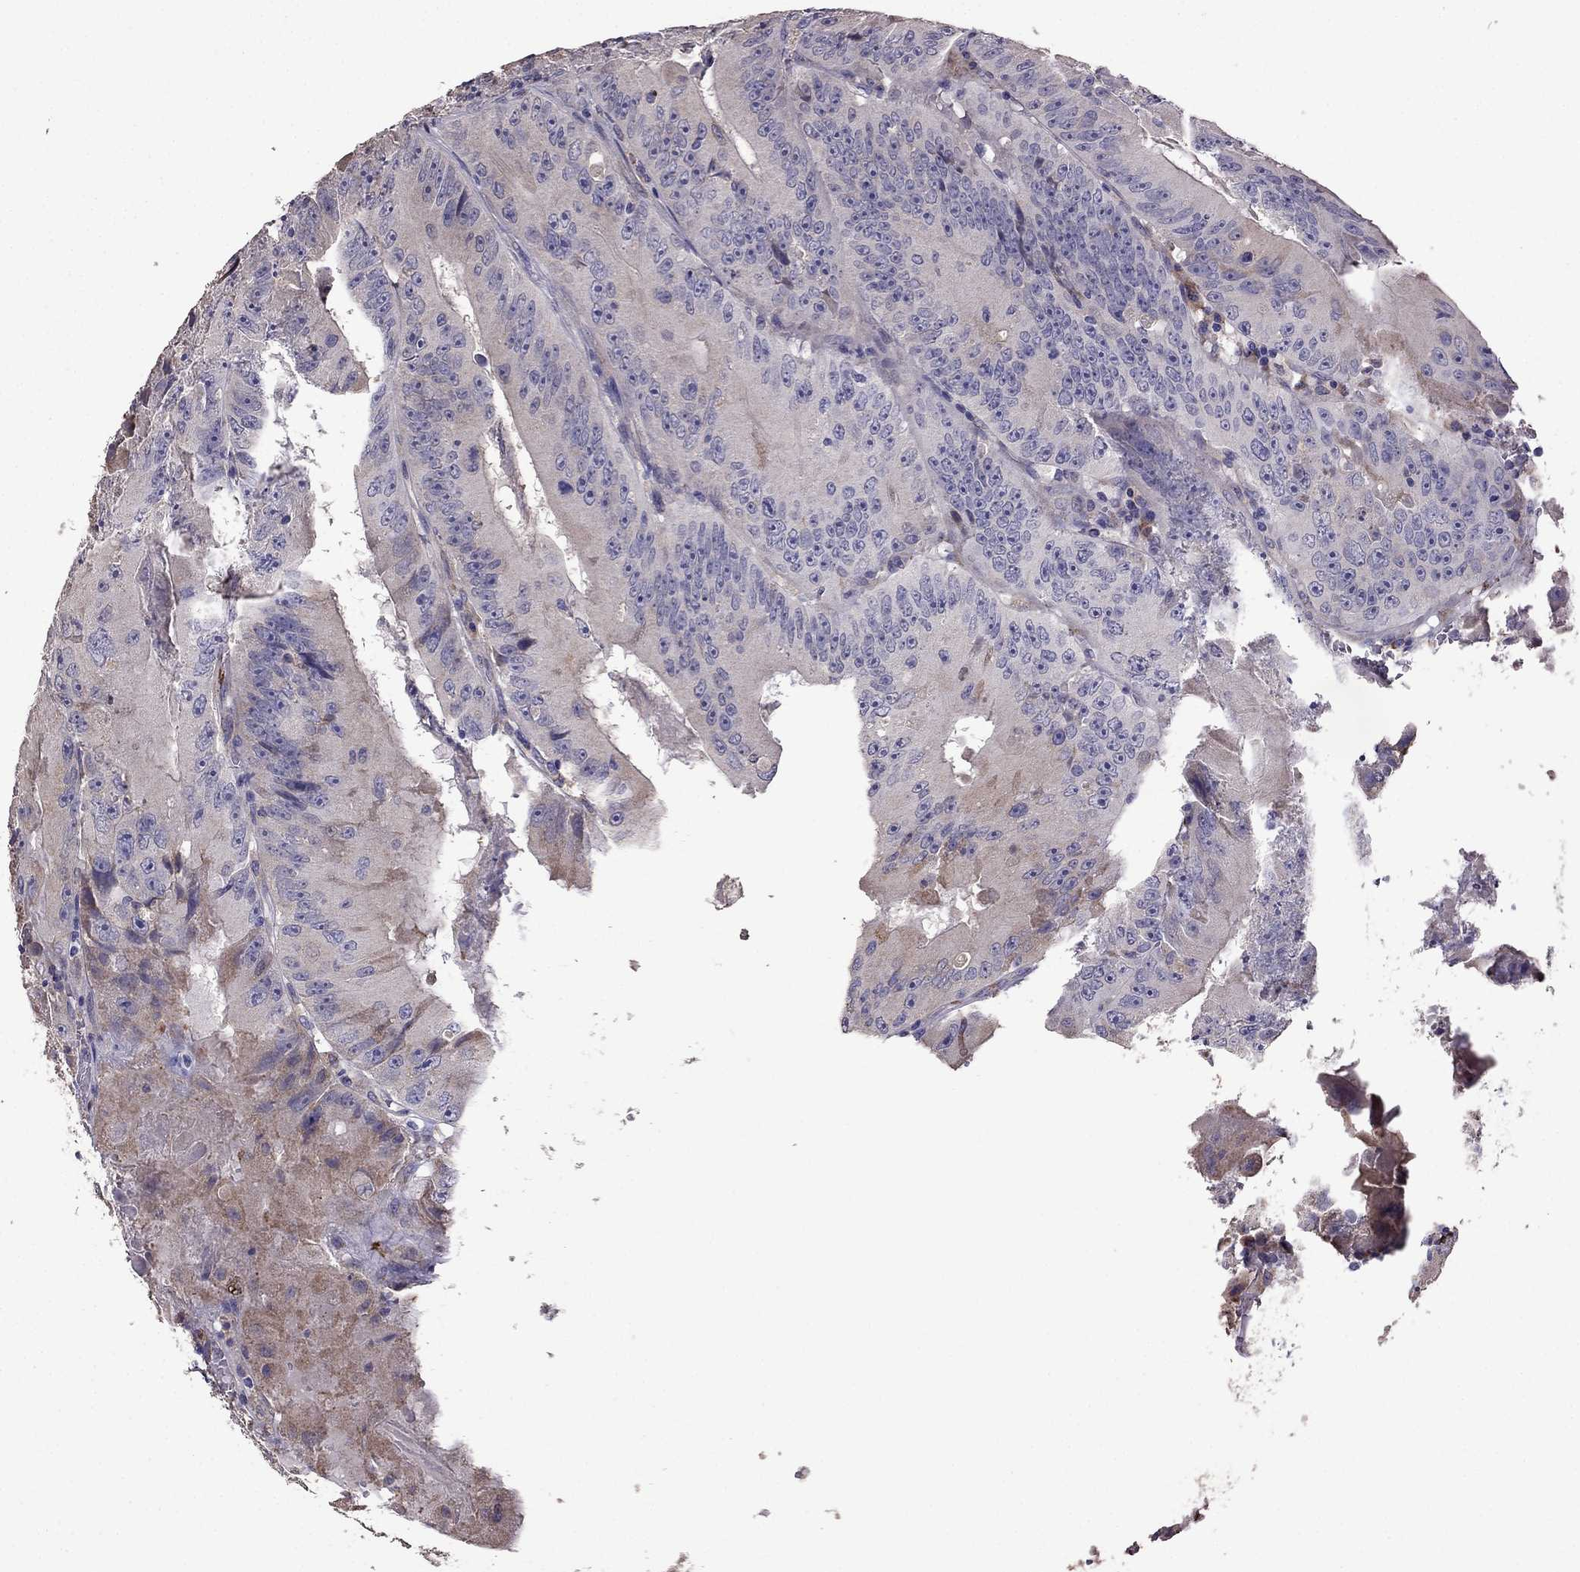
{"staining": {"intensity": "negative", "quantity": "none", "location": "none"}, "tissue": "colorectal cancer", "cell_type": "Tumor cells", "image_type": "cancer", "snomed": [{"axis": "morphology", "description": "Adenocarcinoma, NOS"}, {"axis": "topography", "description": "Colon"}], "caption": "This is an immunohistochemistry micrograph of colorectal cancer (adenocarcinoma). There is no positivity in tumor cells.", "gene": "CDH9", "patient": {"sex": "female", "age": 86}}